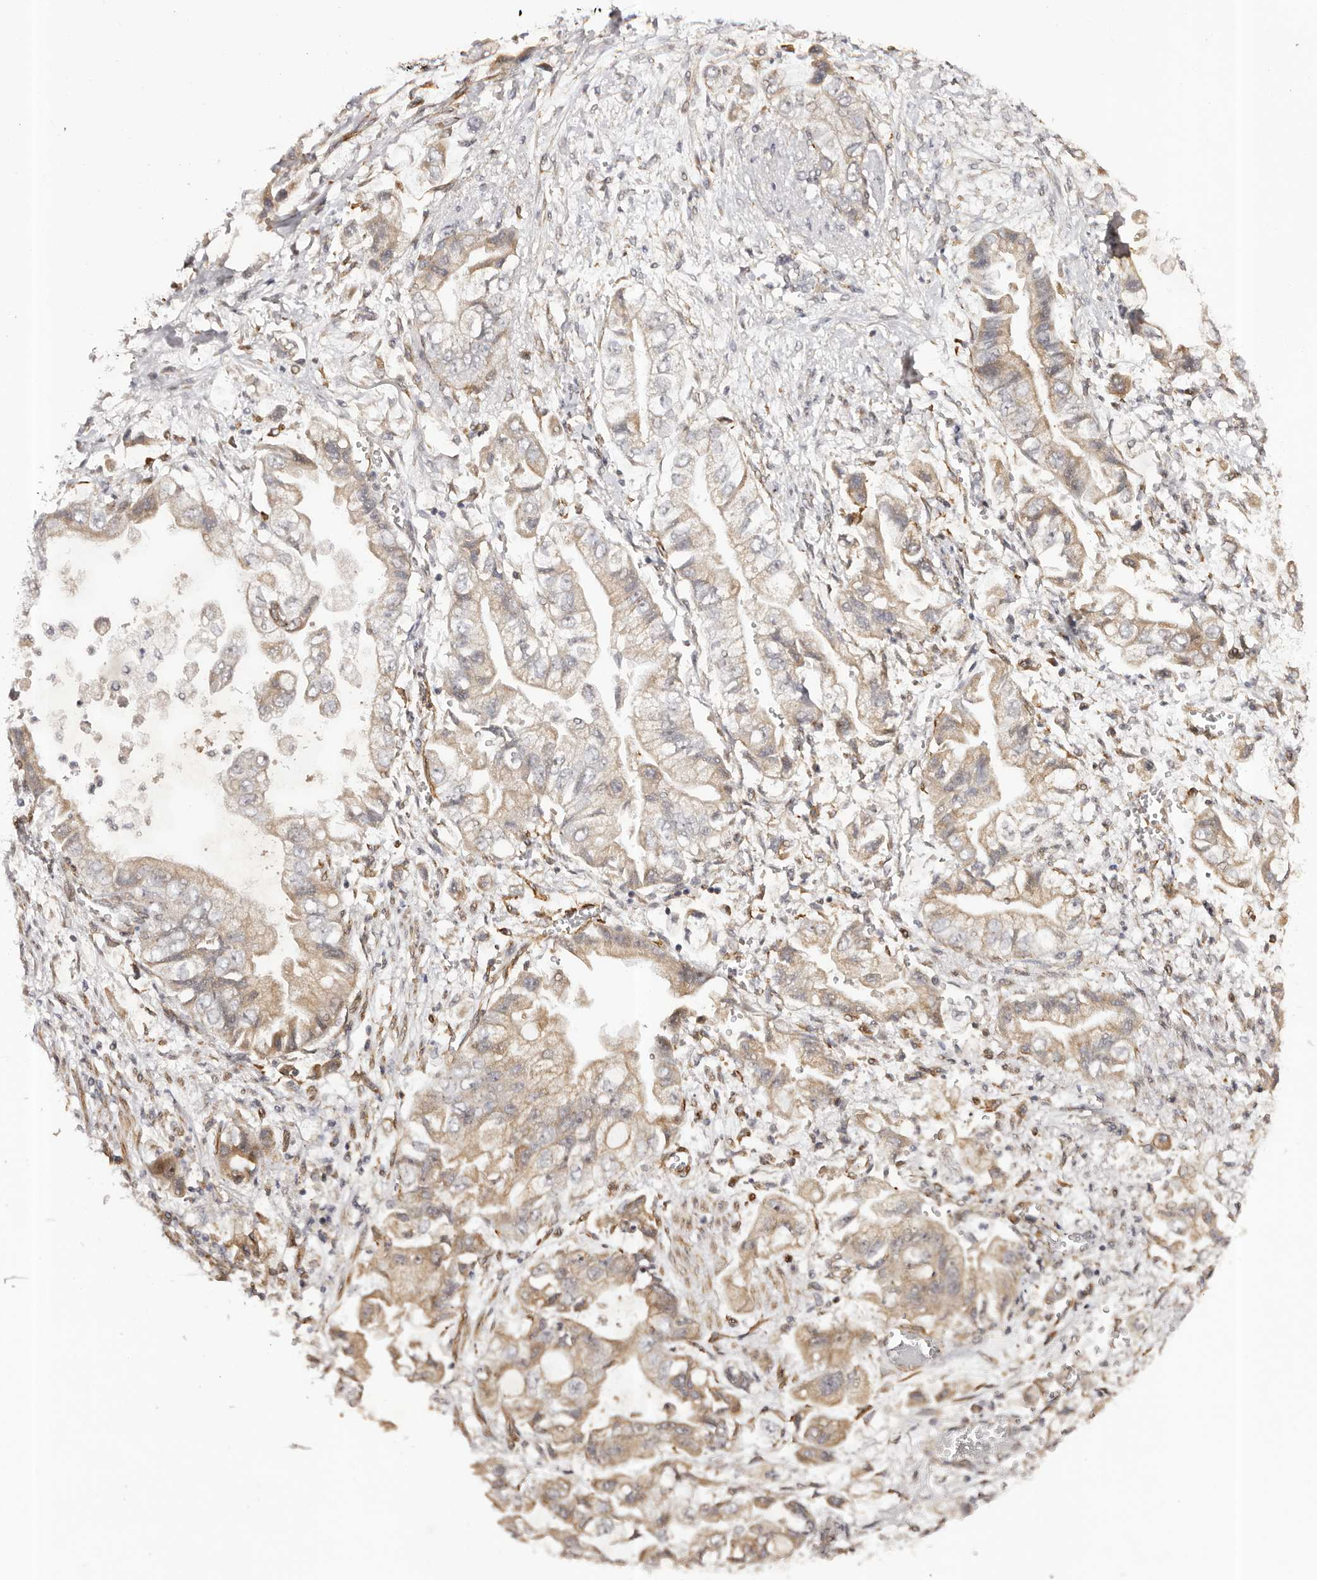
{"staining": {"intensity": "moderate", "quantity": ">75%", "location": "cytoplasmic/membranous"}, "tissue": "stomach cancer", "cell_type": "Tumor cells", "image_type": "cancer", "snomed": [{"axis": "morphology", "description": "Adenocarcinoma, NOS"}, {"axis": "topography", "description": "Stomach"}], "caption": "Protein staining shows moderate cytoplasmic/membranous expression in approximately >75% of tumor cells in stomach adenocarcinoma.", "gene": "MICAL2", "patient": {"sex": "male", "age": 62}}